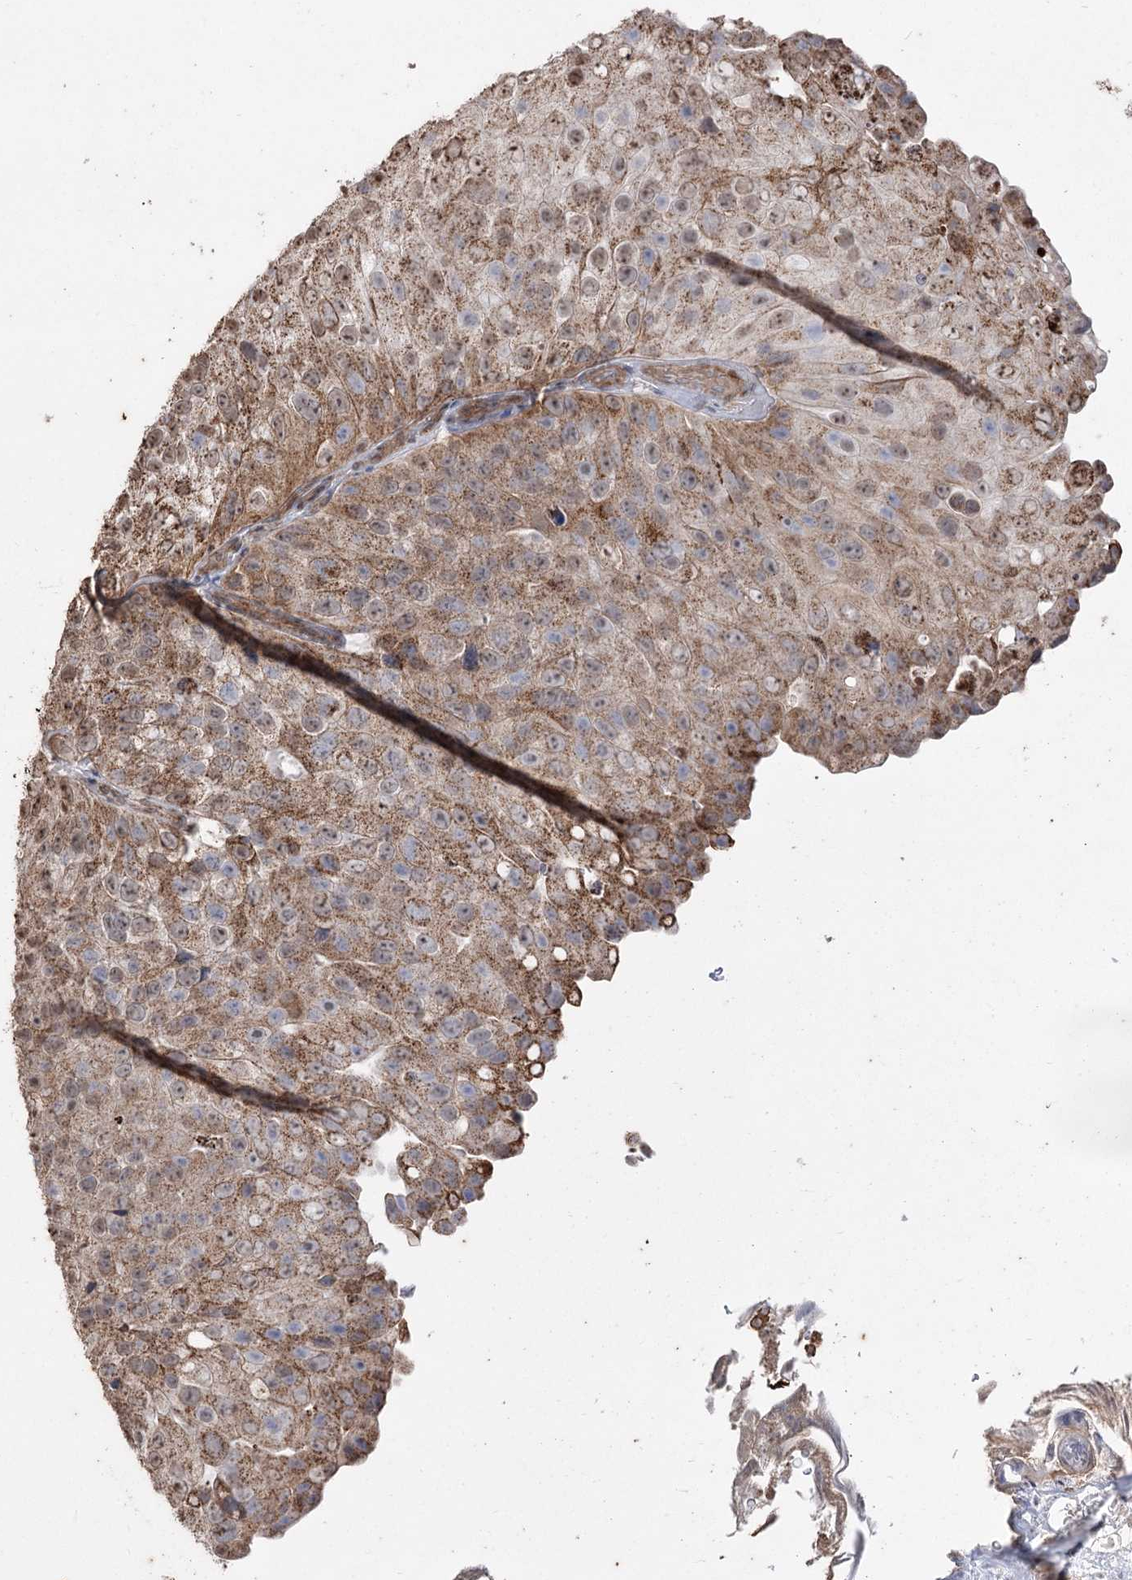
{"staining": {"intensity": "moderate", "quantity": ">75%", "location": "cytoplasmic/membranous"}, "tissue": "urothelial cancer", "cell_type": "Tumor cells", "image_type": "cancer", "snomed": [{"axis": "morphology", "description": "Urothelial carcinoma, Low grade"}, {"axis": "topography", "description": "Urinary bladder"}], "caption": "Immunohistochemical staining of human urothelial cancer displays medium levels of moderate cytoplasmic/membranous protein staining in about >75% of tumor cells.", "gene": "ZSCAN23", "patient": {"sex": "male", "age": 78}}